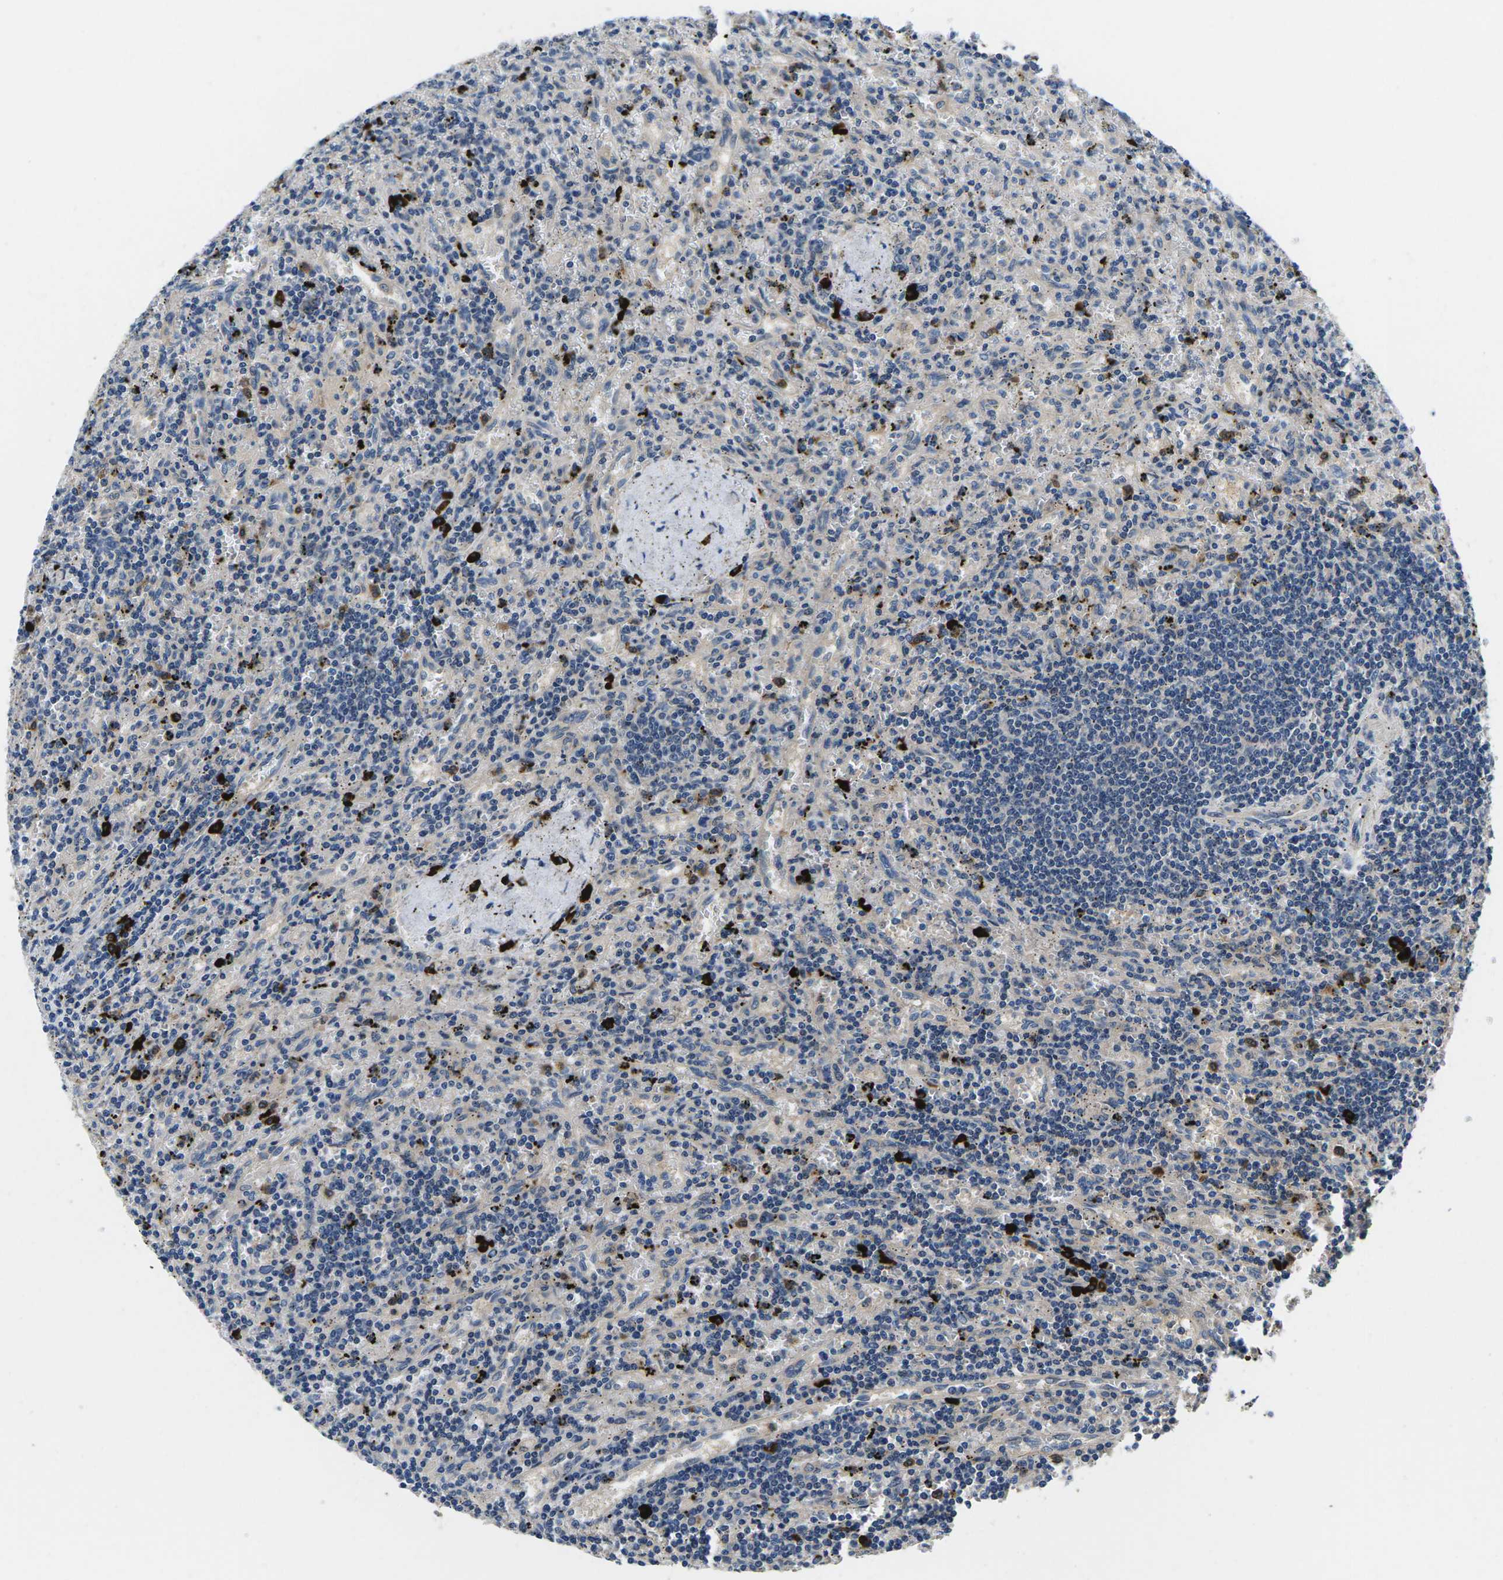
{"staining": {"intensity": "negative", "quantity": "none", "location": "none"}, "tissue": "lymphoma", "cell_type": "Tumor cells", "image_type": "cancer", "snomed": [{"axis": "morphology", "description": "Malignant lymphoma, non-Hodgkin's type, Low grade"}, {"axis": "topography", "description": "Spleen"}], "caption": "DAB immunohistochemical staining of human lymphoma demonstrates no significant positivity in tumor cells. (Immunohistochemistry (ihc), brightfield microscopy, high magnification).", "gene": "PLCE1", "patient": {"sex": "male", "age": 76}}